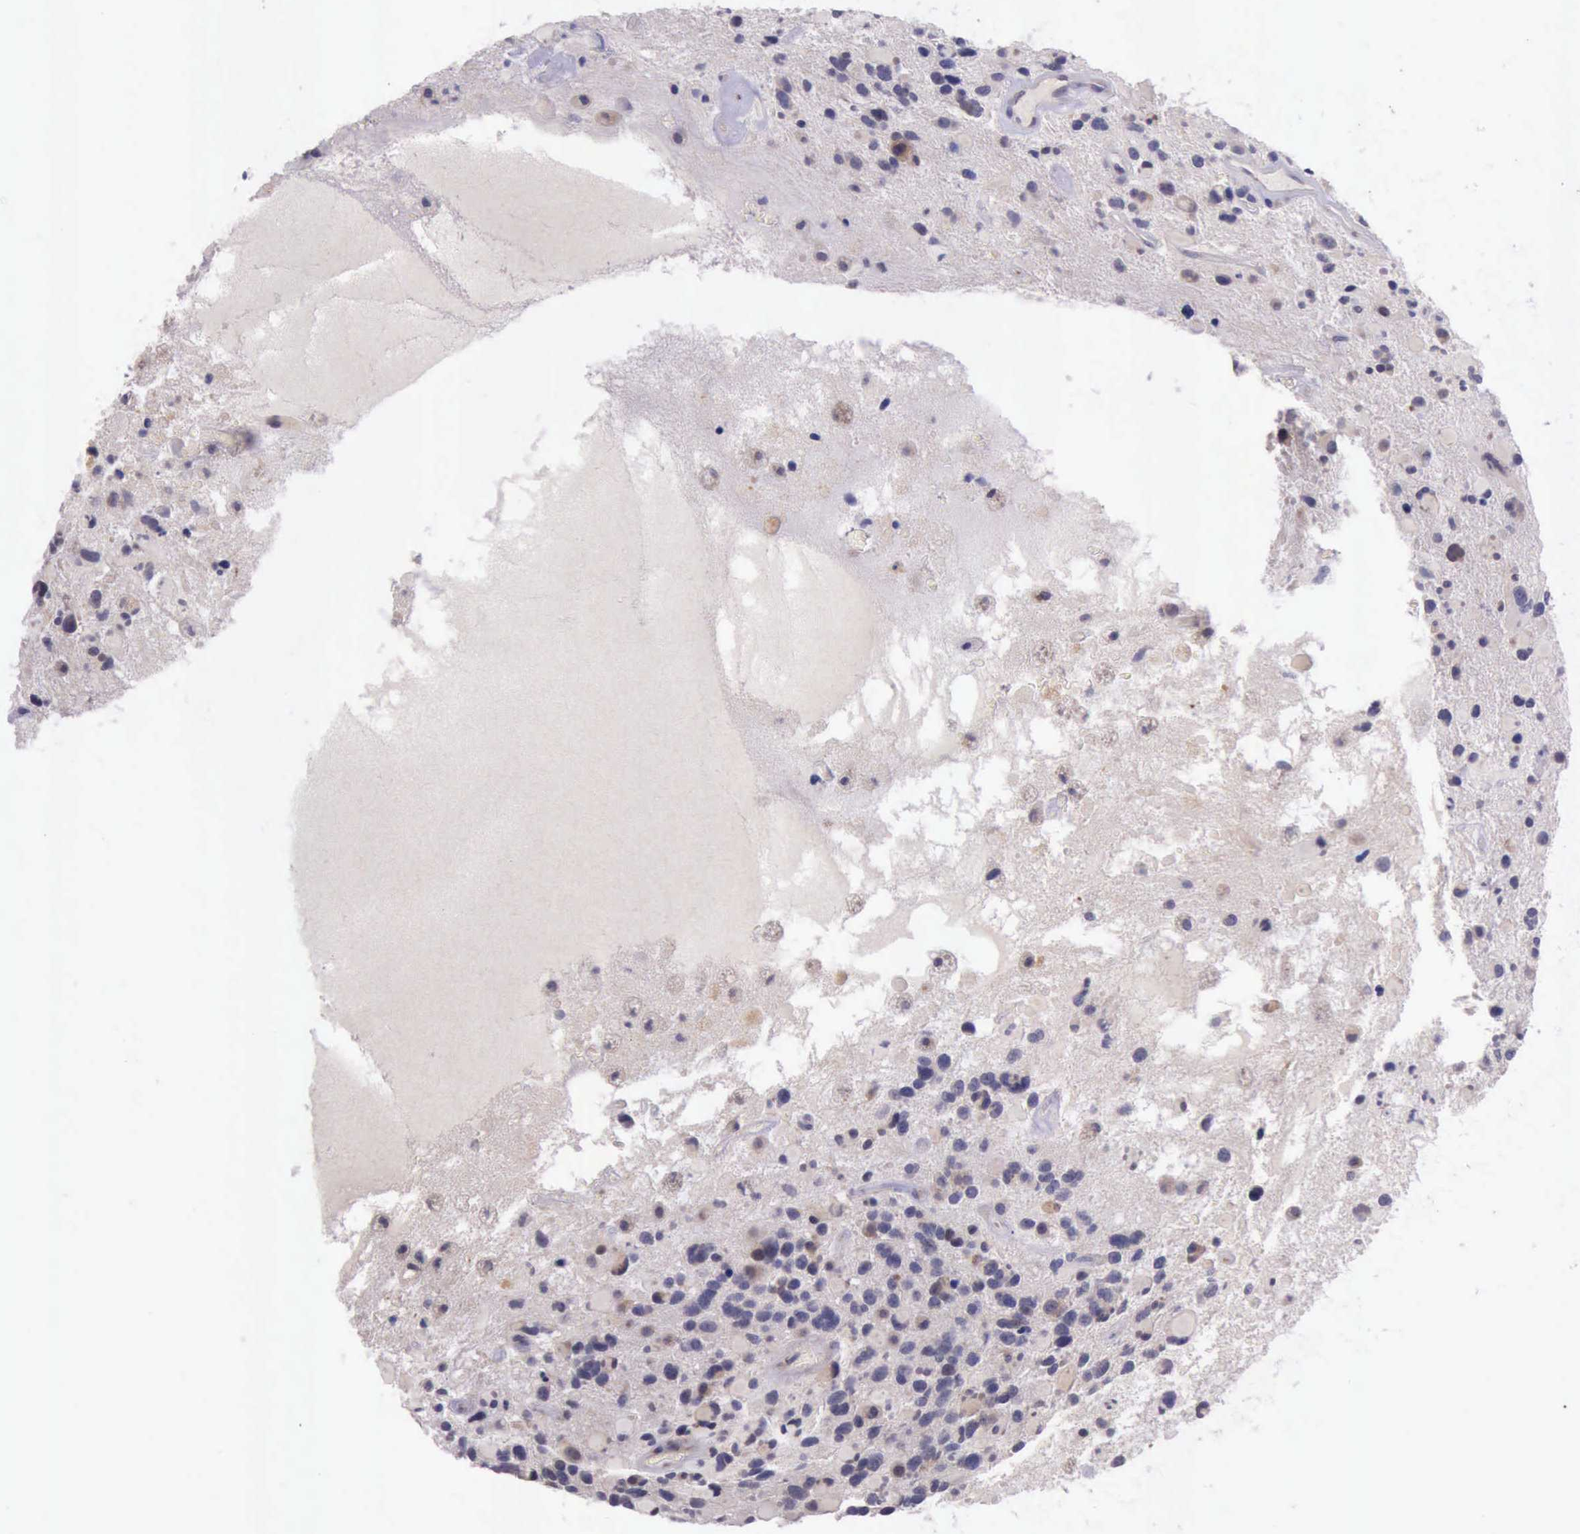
{"staining": {"intensity": "weak", "quantity": "25%-75%", "location": "cytoplasmic/membranous"}, "tissue": "glioma", "cell_type": "Tumor cells", "image_type": "cancer", "snomed": [{"axis": "morphology", "description": "Glioma, malignant, High grade"}, {"axis": "topography", "description": "Brain"}], "caption": "An IHC histopathology image of tumor tissue is shown. Protein staining in brown labels weak cytoplasmic/membranous positivity in glioma within tumor cells. The protein of interest is stained brown, and the nuclei are stained in blue (DAB (3,3'-diaminobenzidine) IHC with brightfield microscopy, high magnification).", "gene": "PLEK2", "patient": {"sex": "female", "age": 37}}